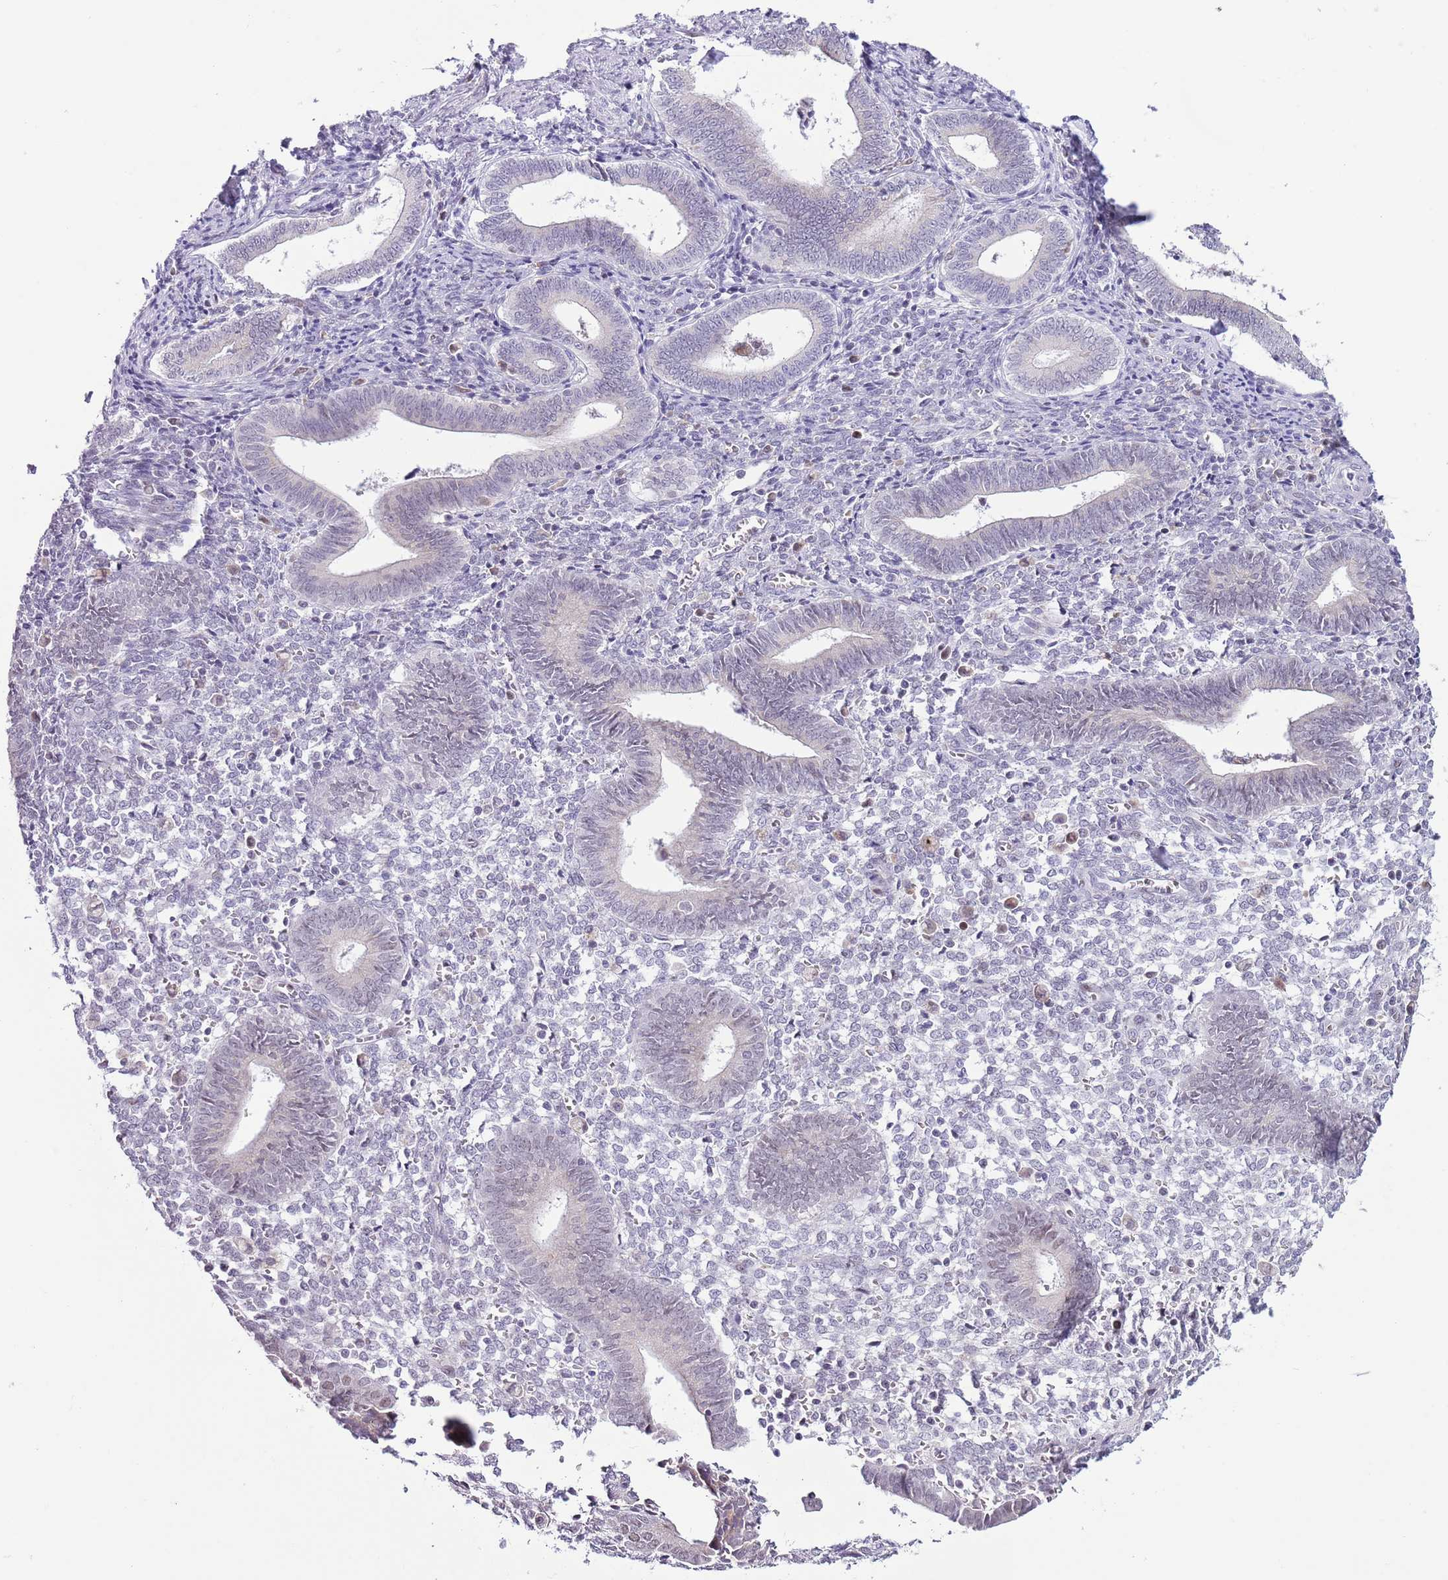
{"staining": {"intensity": "negative", "quantity": "none", "location": "none"}, "tissue": "endometrium", "cell_type": "Cells in endometrial stroma", "image_type": "normal", "snomed": [{"axis": "morphology", "description": "Normal tissue, NOS"}, {"axis": "topography", "description": "Other"}, {"axis": "topography", "description": "Endometrium"}], "caption": "Immunohistochemistry of normal human endometrium displays no staining in cells in endometrial stroma.", "gene": "ZNF576", "patient": {"sex": "female", "age": 44}}